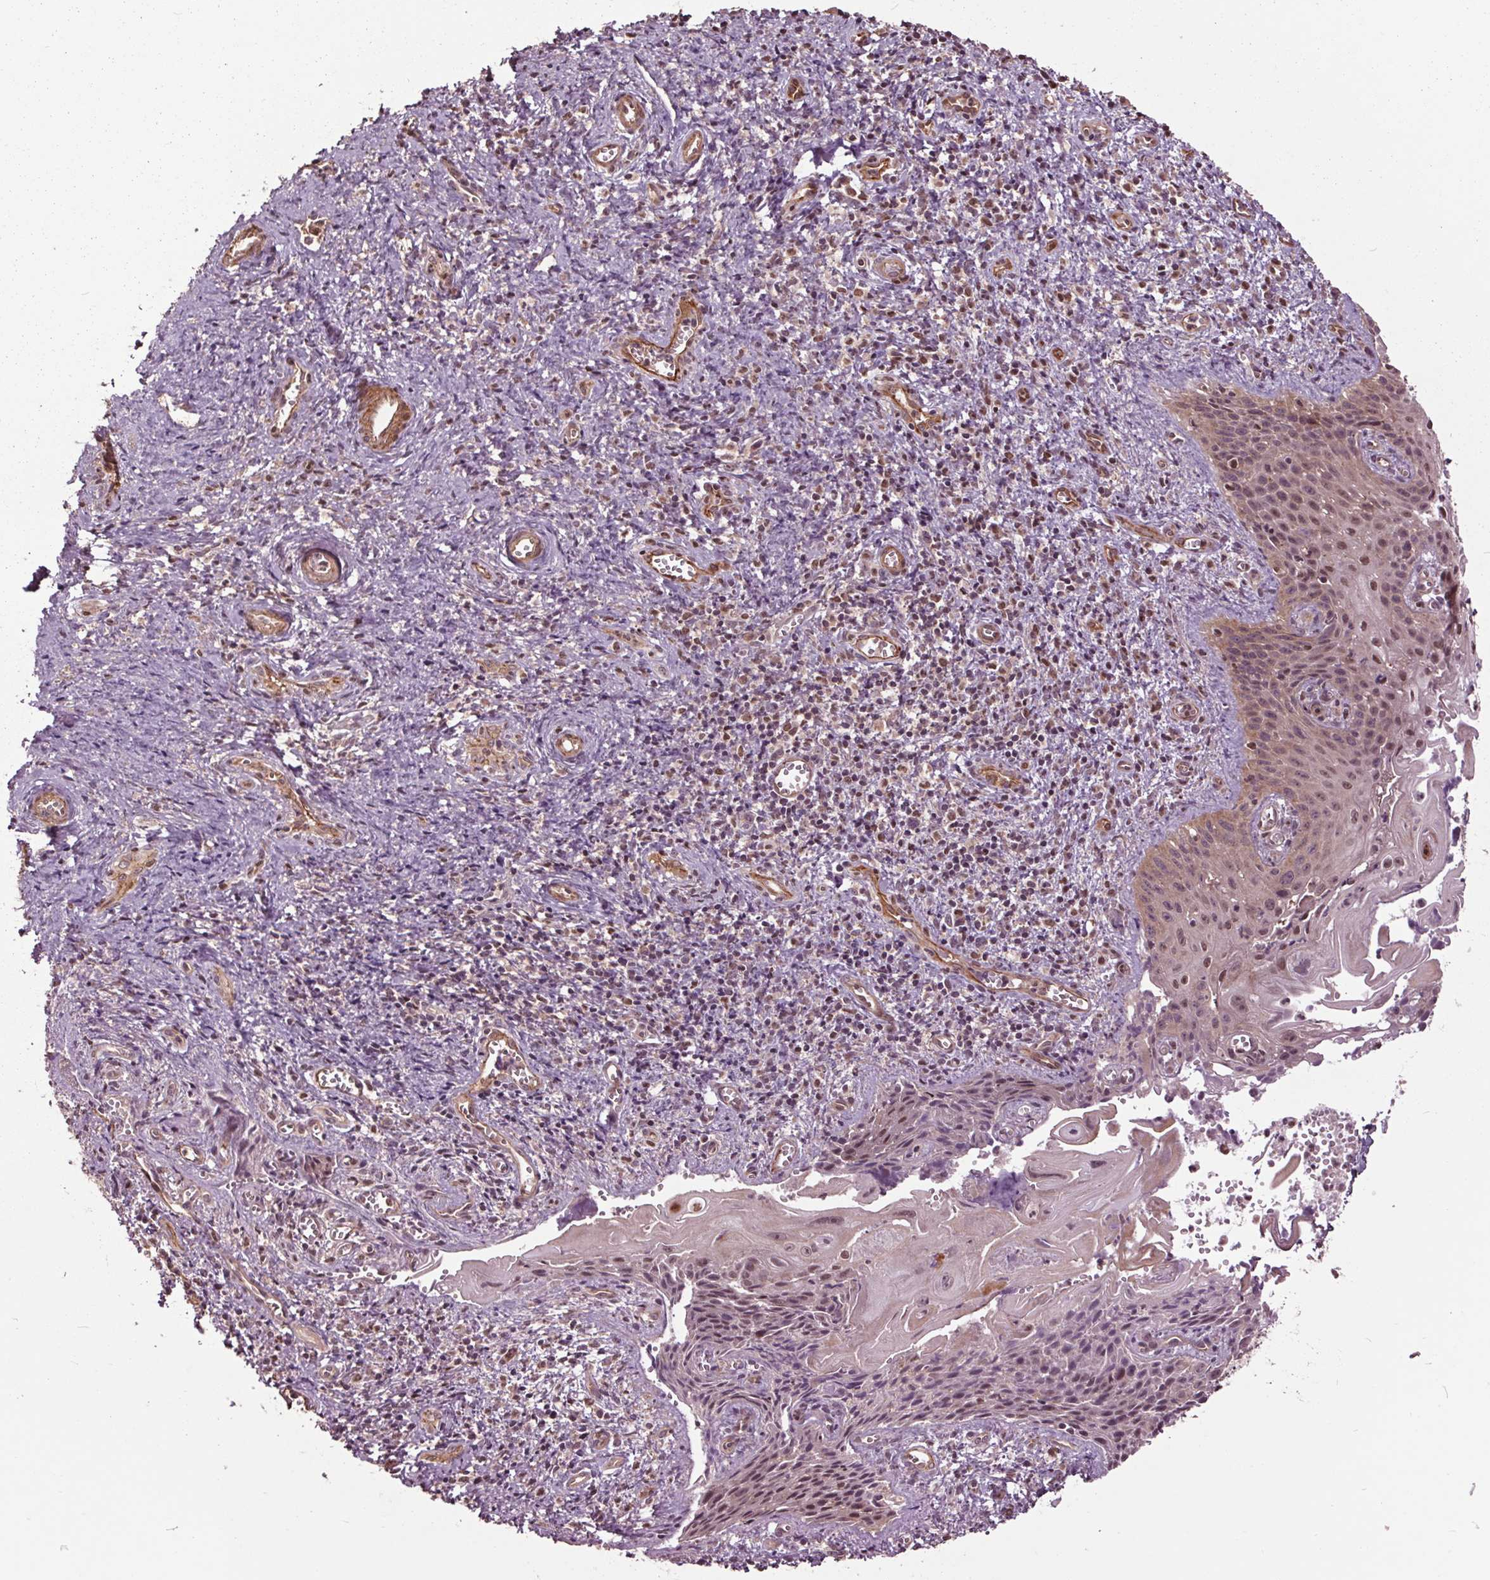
{"staining": {"intensity": "moderate", "quantity": ">75%", "location": "nuclear"}, "tissue": "cervical cancer", "cell_type": "Tumor cells", "image_type": "cancer", "snomed": [{"axis": "morphology", "description": "Squamous cell carcinoma, NOS"}, {"axis": "topography", "description": "Cervix"}], "caption": "Tumor cells reveal medium levels of moderate nuclear staining in about >75% of cells in cervical squamous cell carcinoma. The protein of interest is shown in brown color, while the nuclei are stained blue.", "gene": "CEP95", "patient": {"sex": "female", "age": 30}}